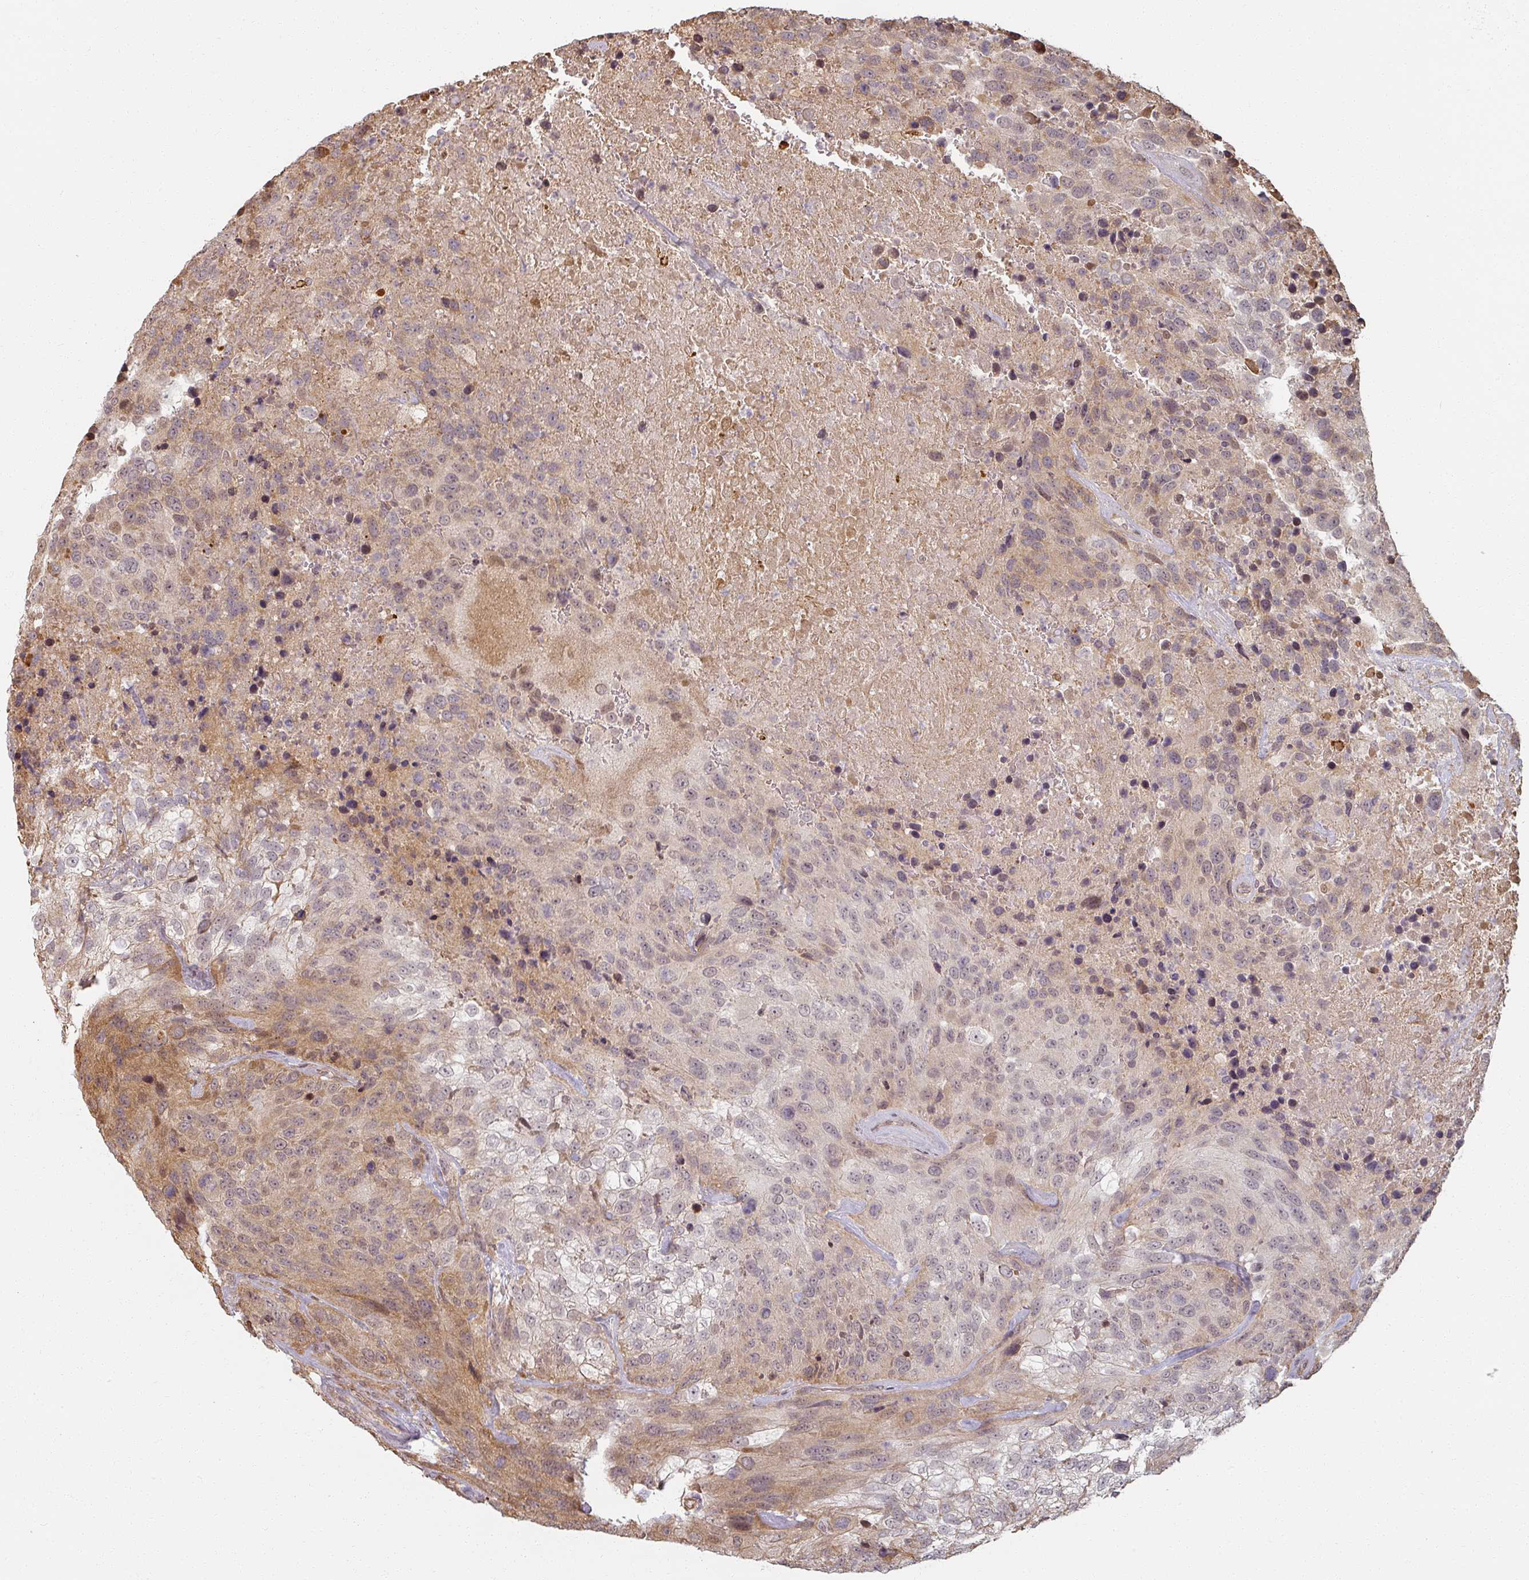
{"staining": {"intensity": "moderate", "quantity": "25%-75%", "location": "cytoplasmic/membranous,nuclear"}, "tissue": "urothelial cancer", "cell_type": "Tumor cells", "image_type": "cancer", "snomed": [{"axis": "morphology", "description": "Urothelial carcinoma, High grade"}, {"axis": "topography", "description": "Urinary bladder"}], "caption": "Tumor cells demonstrate medium levels of moderate cytoplasmic/membranous and nuclear expression in about 25%-75% of cells in human urothelial cancer.", "gene": "MED19", "patient": {"sex": "female", "age": 70}}